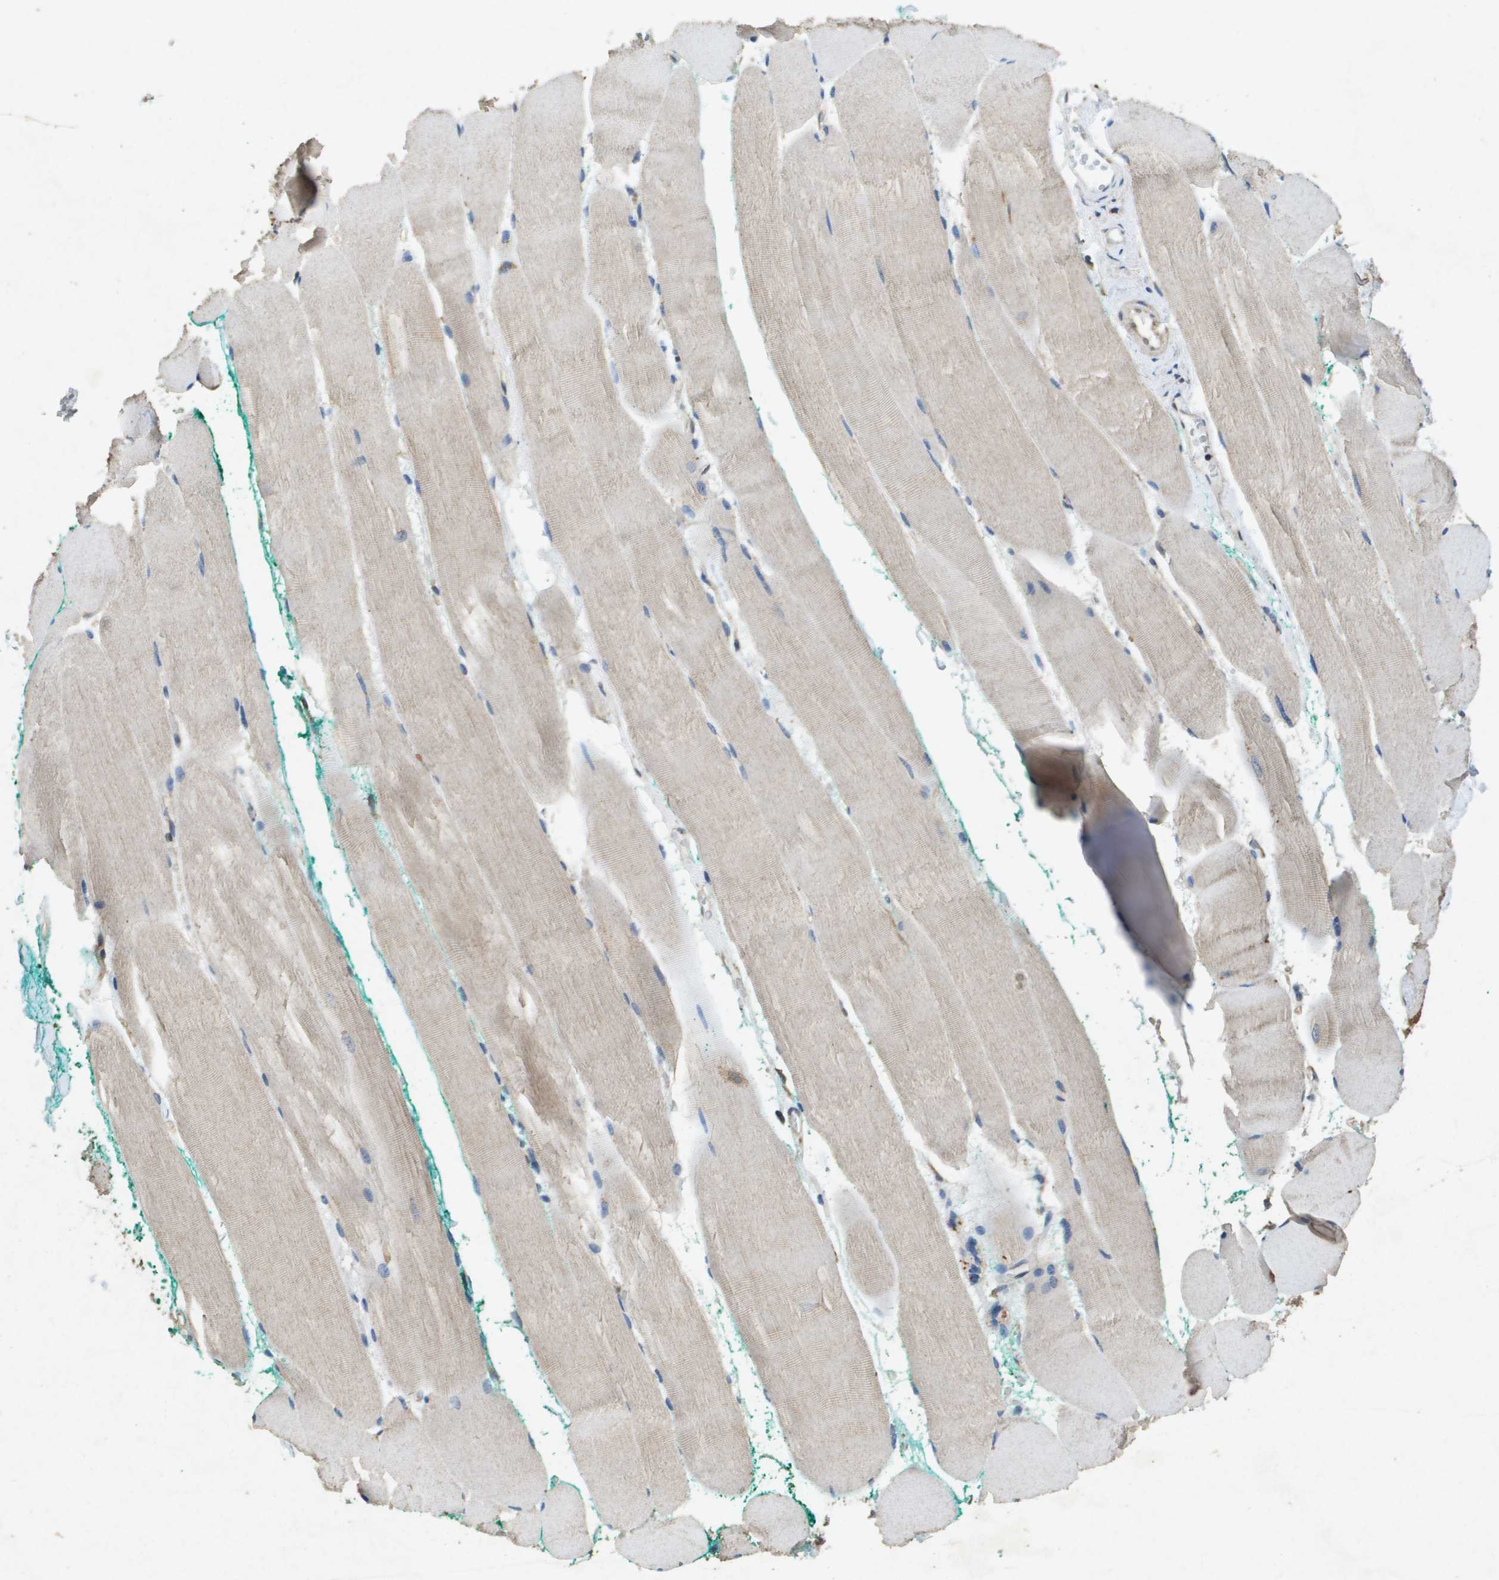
{"staining": {"intensity": "weak", "quantity": "<25%", "location": "cytoplasmic/membranous"}, "tissue": "skeletal muscle", "cell_type": "Myocytes", "image_type": "normal", "snomed": [{"axis": "morphology", "description": "Normal tissue, NOS"}, {"axis": "morphology", "description": "Squamous cell carcinoma, NOS"}, {"axis": "topography", "description": "Skeletal muscle"}], "caption": "There is no significant staining in myocytes of skeletal muscle. Nuclei are stained in blue.", "gene": "PTPRT", "patient": {"sex": "male", "age": 51}}